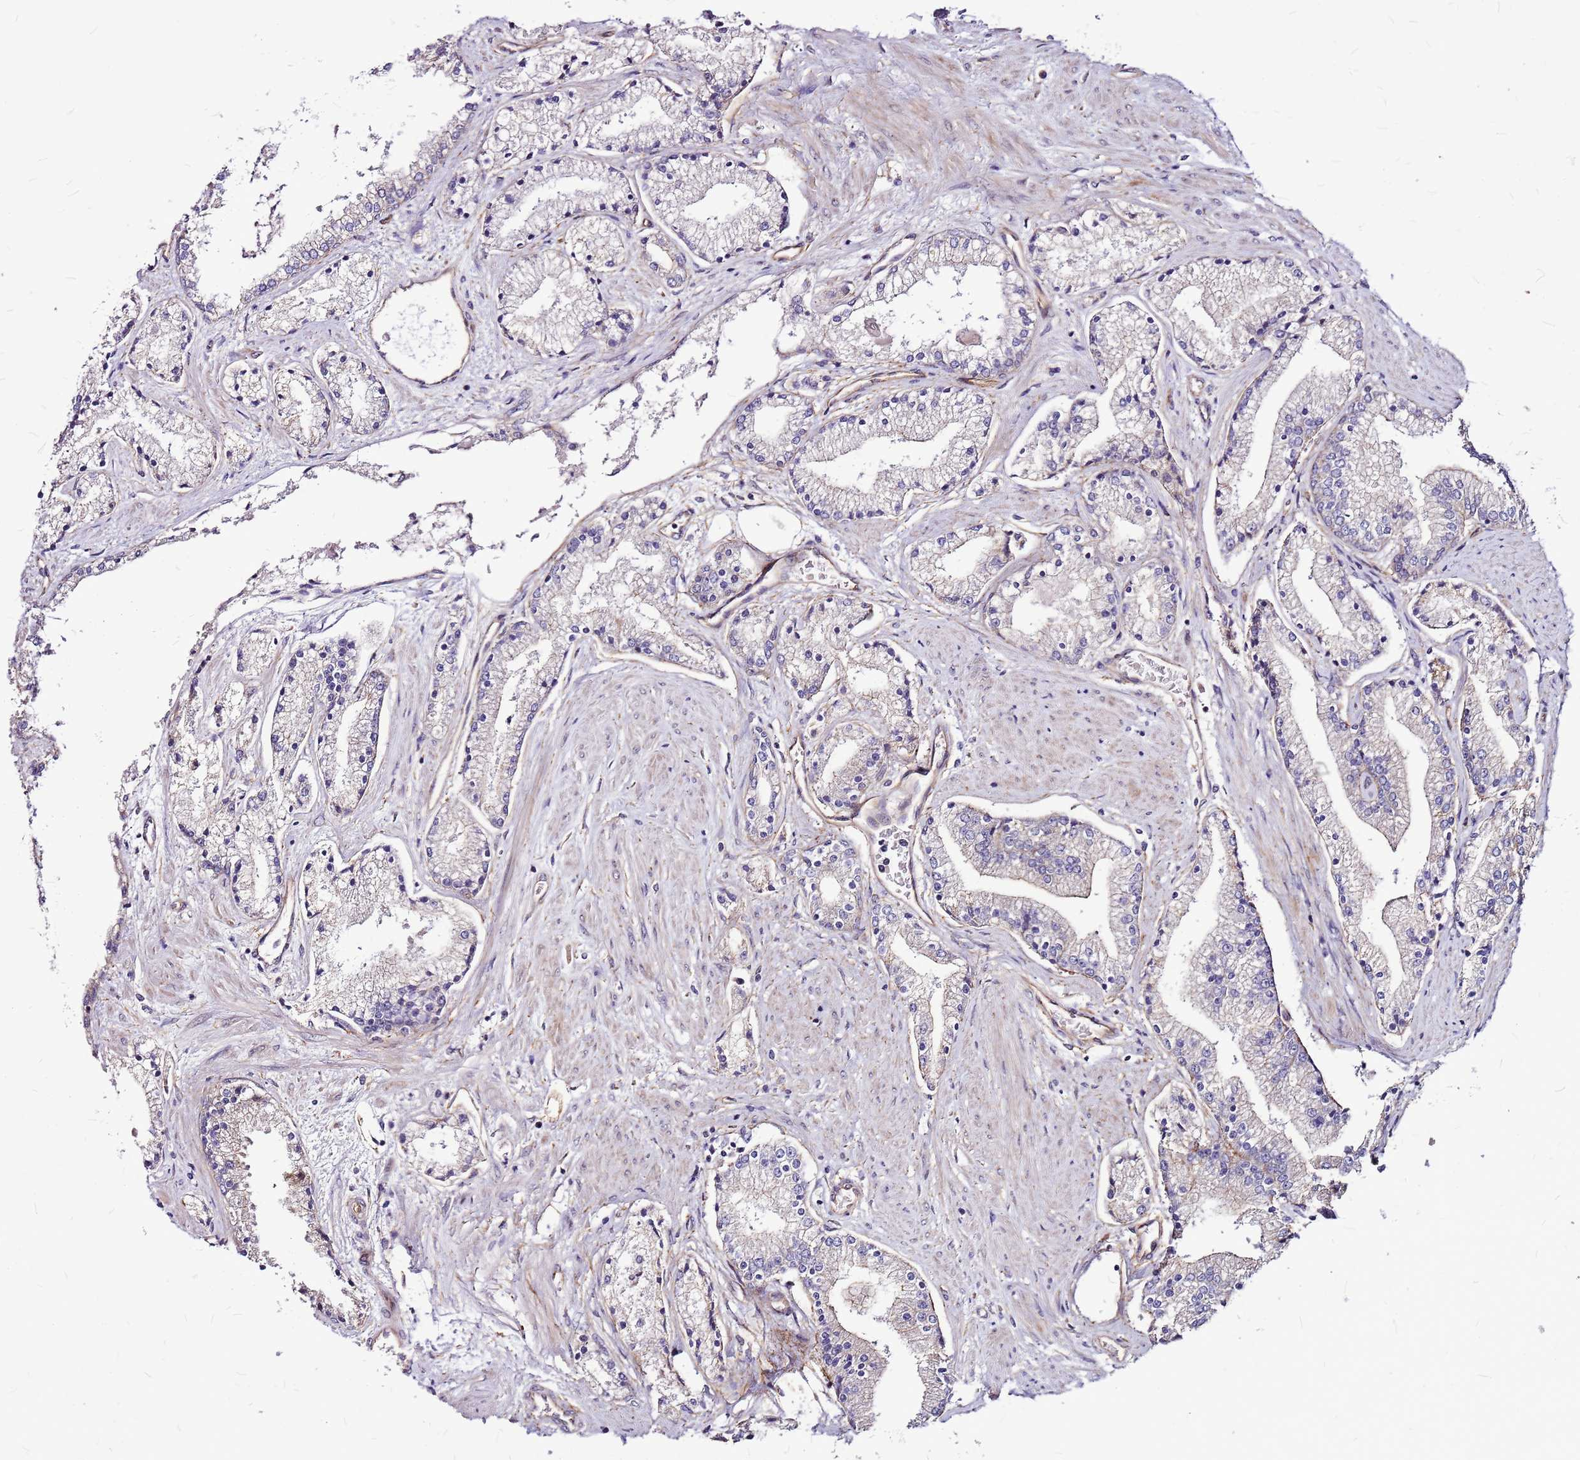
{"staining": {"intensity": "weak", "quantity": "<25%", "location": "cytoplasmic/membranous"}, "tissue": "prostate cancer", "cell_type": "Tumor cells", "image_type": "cancer", "snomed": [{"axis": "morphology", "description": "Adenocarcinoma, High grade"}, {"axis": "topography", "description": "Prostate"}], "caption": "There is no significant staining in tumor cells of prostate adenocarcinoma (high-grade). (IHC, brightfield microscopy, high magnification).", "gene": "TOPAZ1", "patient": {"sex": "male", "age": 67}}